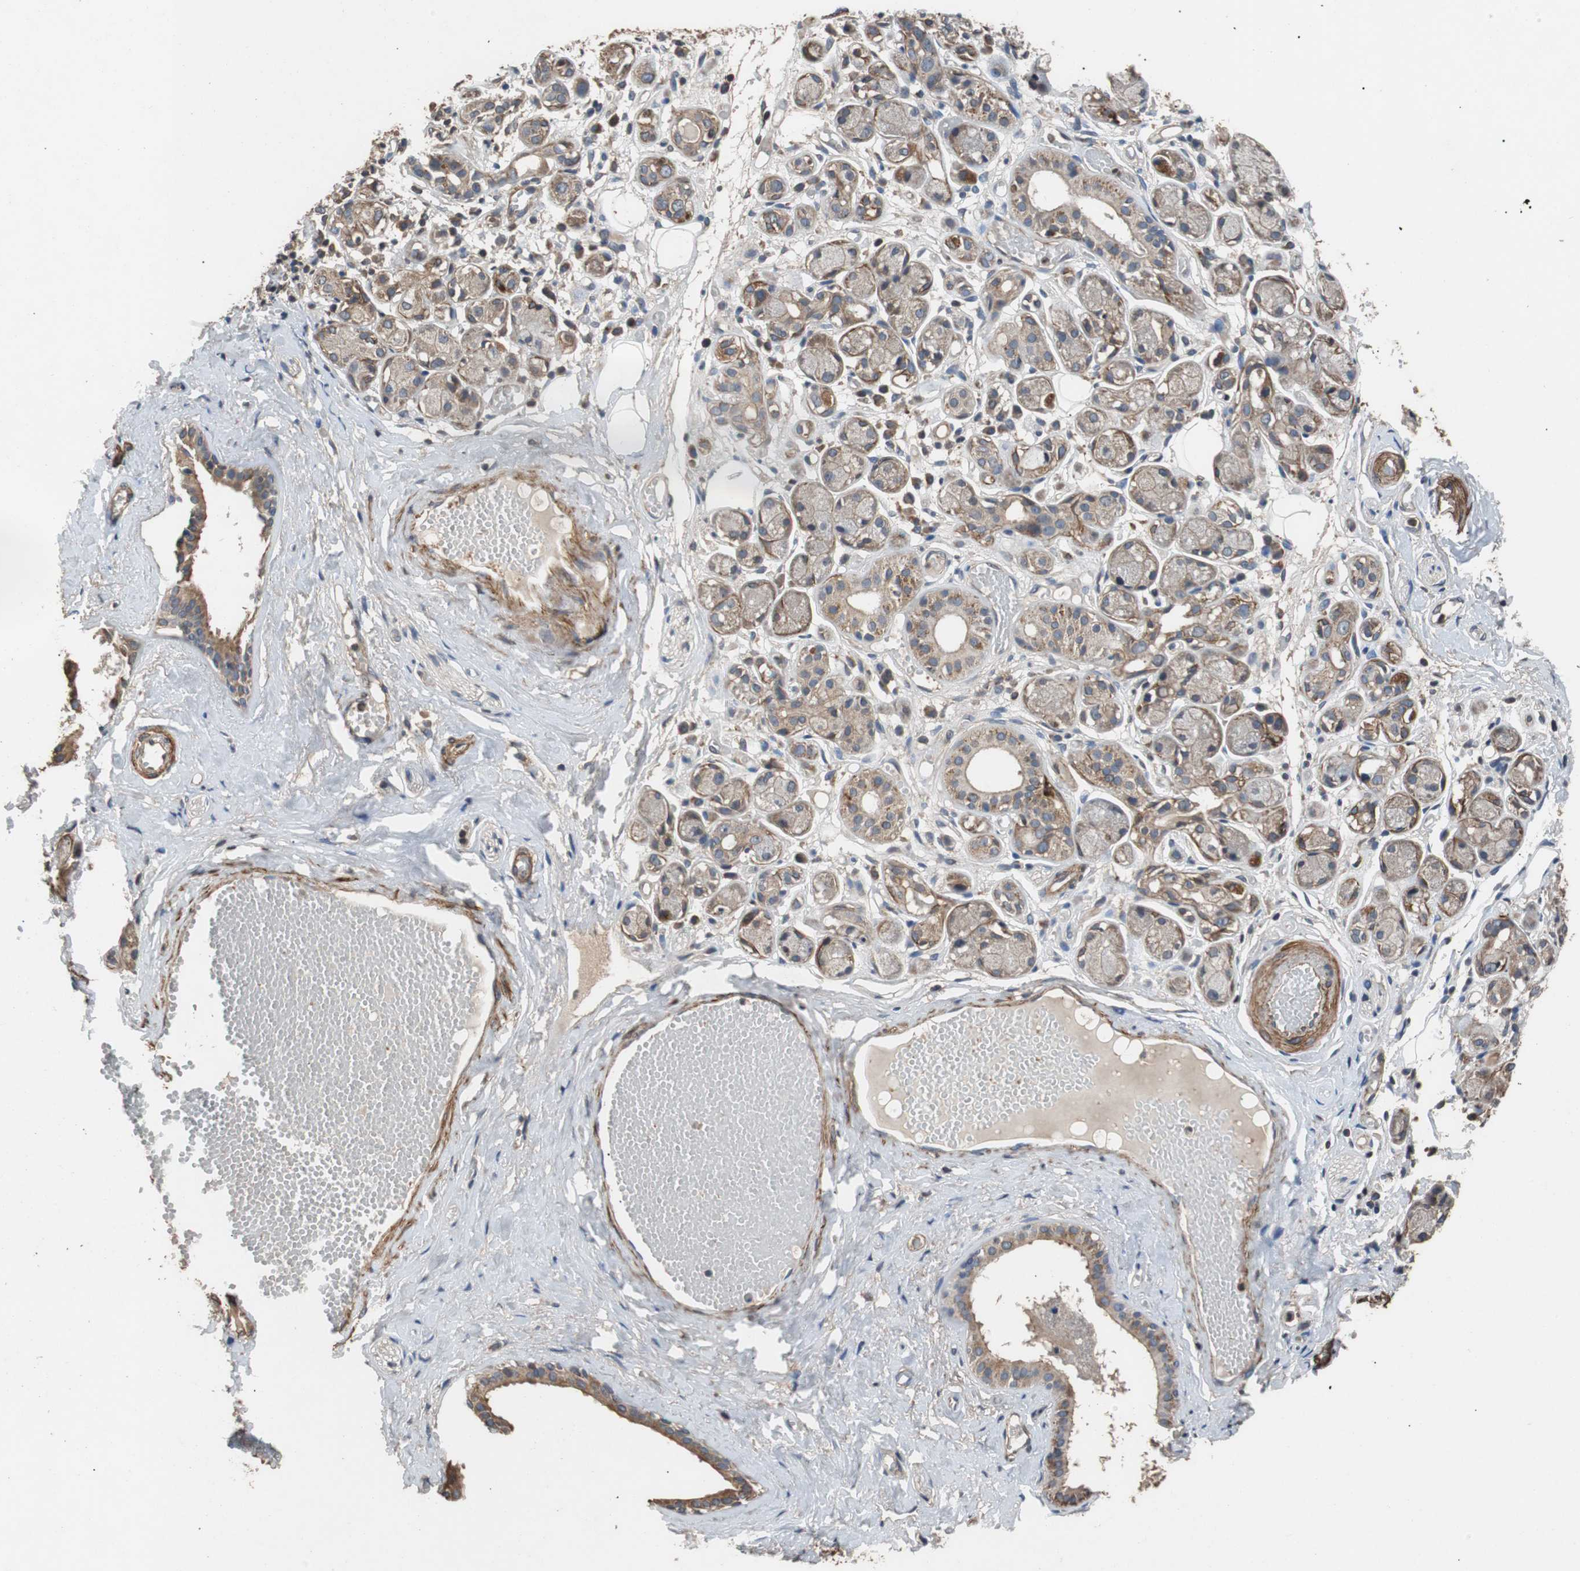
{"staining": {"intensity": "moderate", "quantity": ">75%", "location": "cytoplasmic/membranous"}, "tissue": "adipose tissue", "cell_type": "Adipocytes", "image_type": "normal", "snomed": [{"axis": "morphology", "description": "Normal tissue, NOS"}, {"axis": "morphology", "description": "Inflammation, NOS"}, {"axis": "topography", "description": "Vascular tissue"}, {"axis": "topography", "description": "Salivary gland"}], "caption": "Immunohistochemical staining of benign human adipose tissue shows medium levels of moderate cytoplasmic/membranous staining in approximately >75% of adipocytes. (IHC, brightfield microscopy, high magnification).", "gene": "PITRM1", "patient": {"sex": "female", "age": 75}}